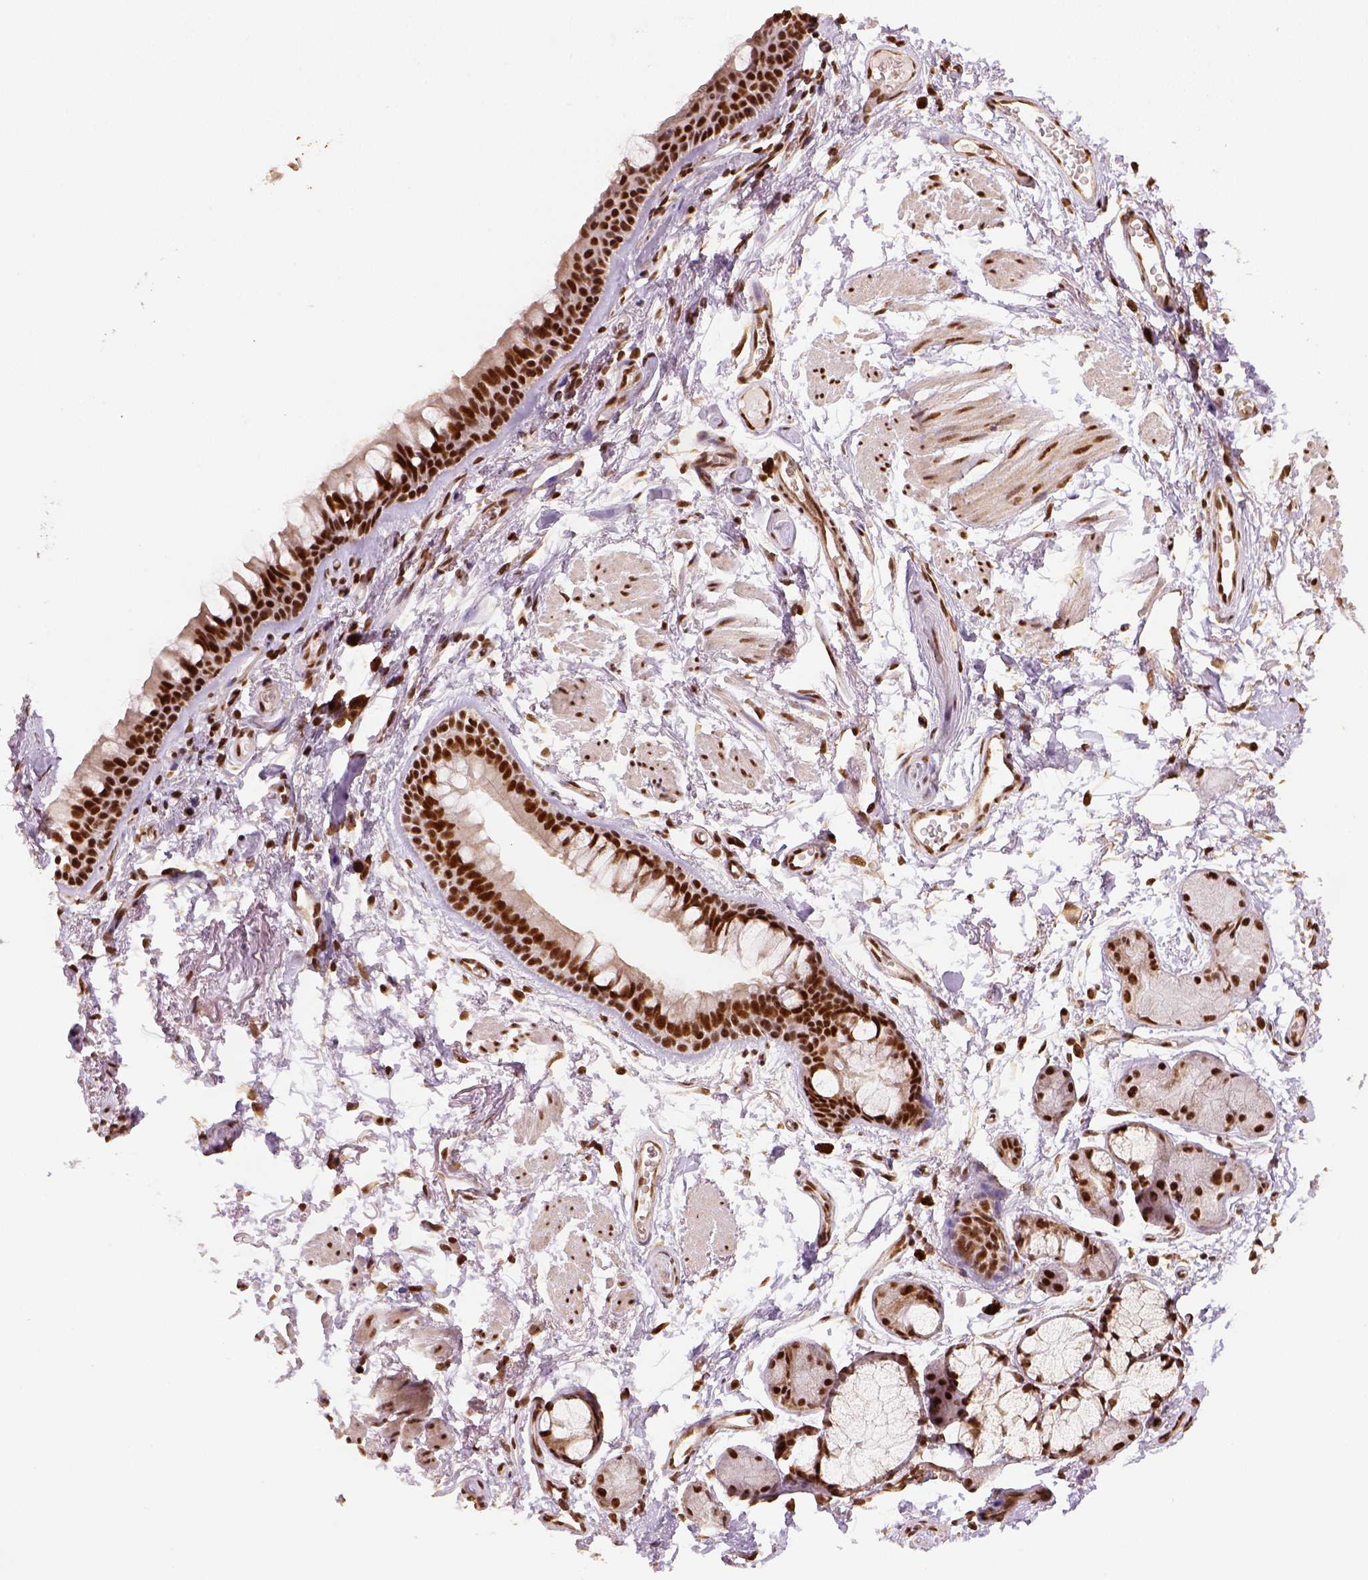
{"staining": {"intensity": "strong", "quantity": ">75%", "location": "nuclear"}, "tissue": "soft tissue", "cell_type": "Fibroblasts", "image_type": "normal", "snomed": [{"axis": "morphology", "description": "Normal tissue, NOS"}, {"axis": "topography", "description": "Cartilage tissue"}, {"axis": "topography", "description": "Bronchus"}], "caption": "A brown stain shows strong nuclear staining of a protein in fibroblasts of unremarkable human soft tissue.", "gene": "CCAR1", "patient": {"sex": "female", "age": 79}}